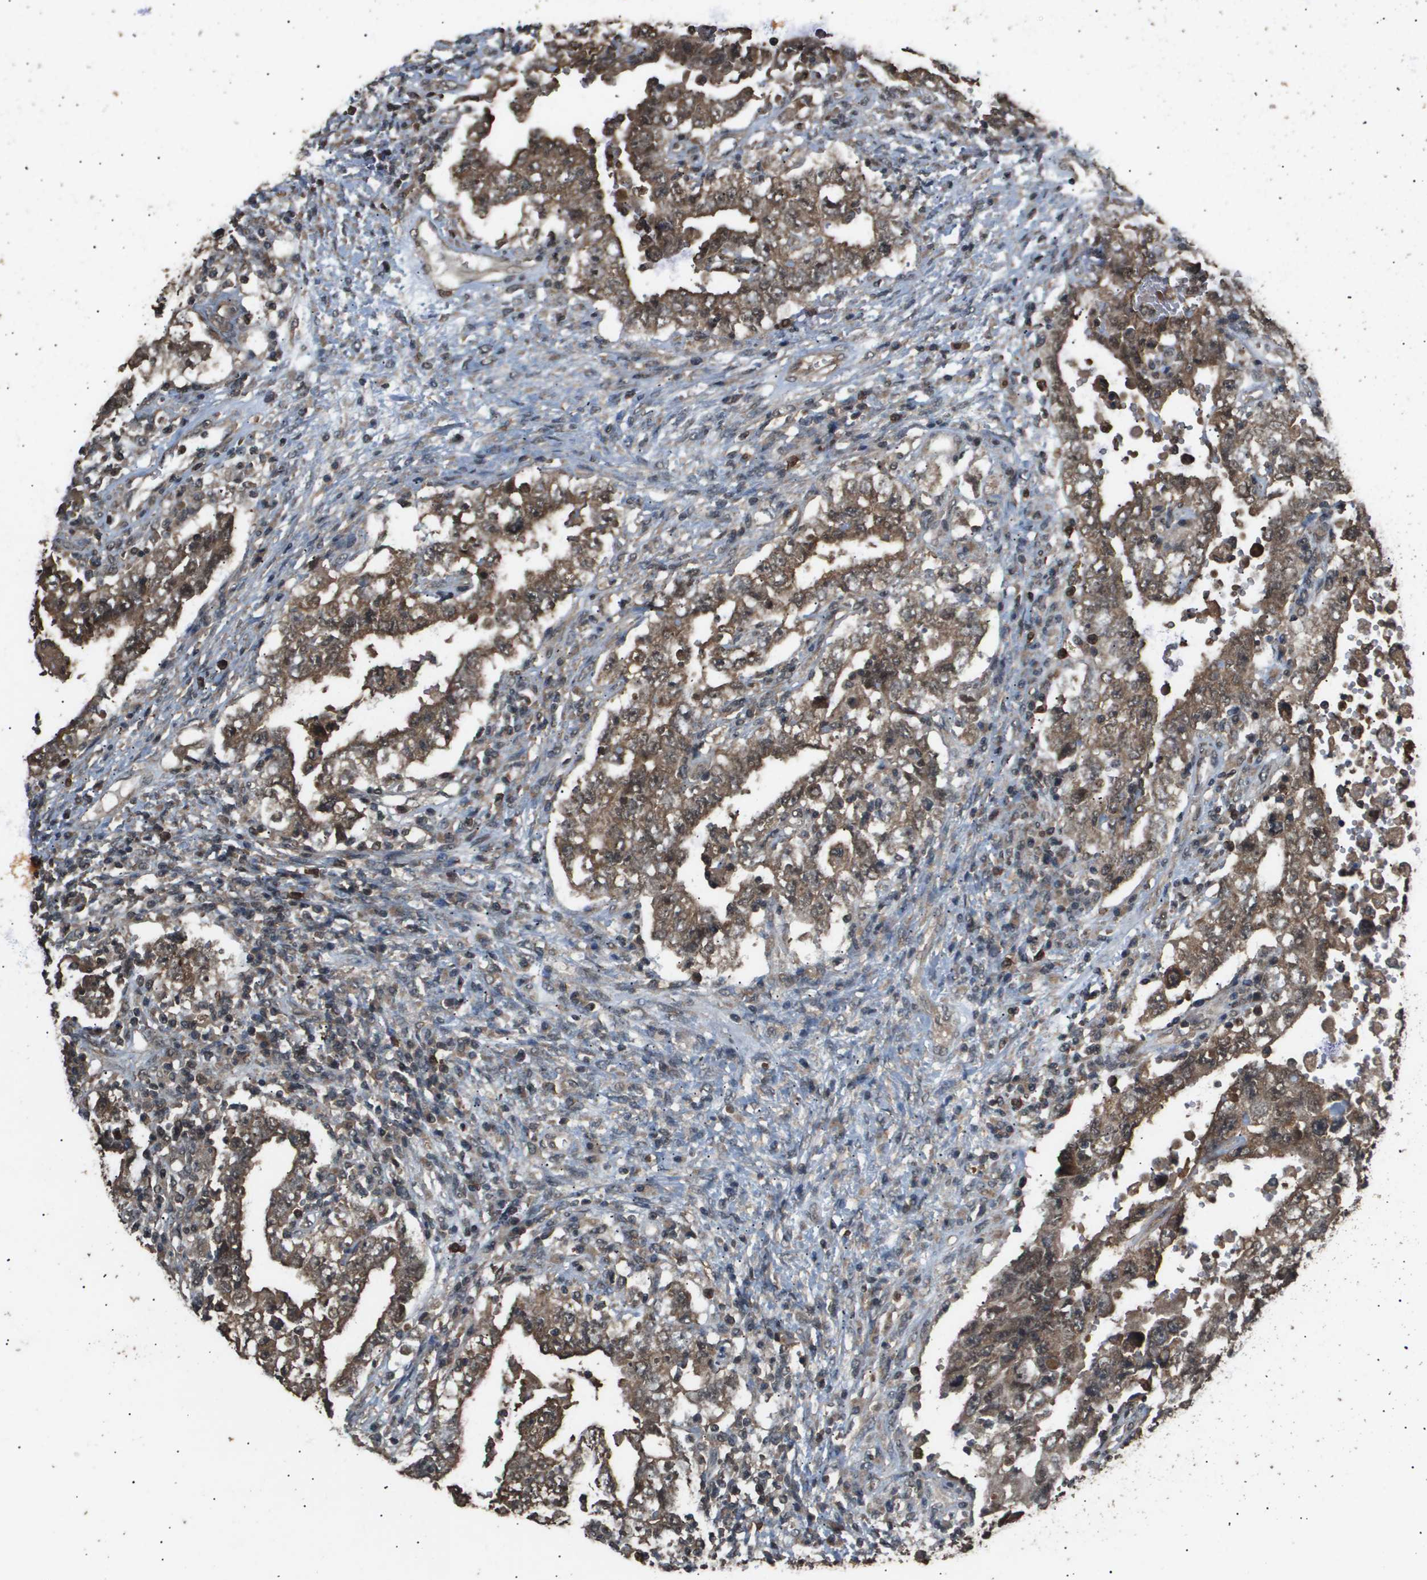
{"staining": {"intensity": "moderate", "quantity": ">75%", "location": "cytoplasmic/membranous,nuclear"}, "tissue": "testis cancer", "cell_type": "Tumor cells", "image_type": "cancer", "snomed": [{"axis": "morphology", "description": "Carcinoma, Embryonal, NOS"}, {"axis": "topography", "description": "Testis"}], "caption": "IHC photomicrograph of human embryonal carcinoma (testis) stained for a protein (brown), which exhibits medium levels of moderate cytoplasmic/membranous and nuclear positivity in about >75% of tumor cells.", "gene": "ING1", "patient": {"sex": "male", "age": 26}}